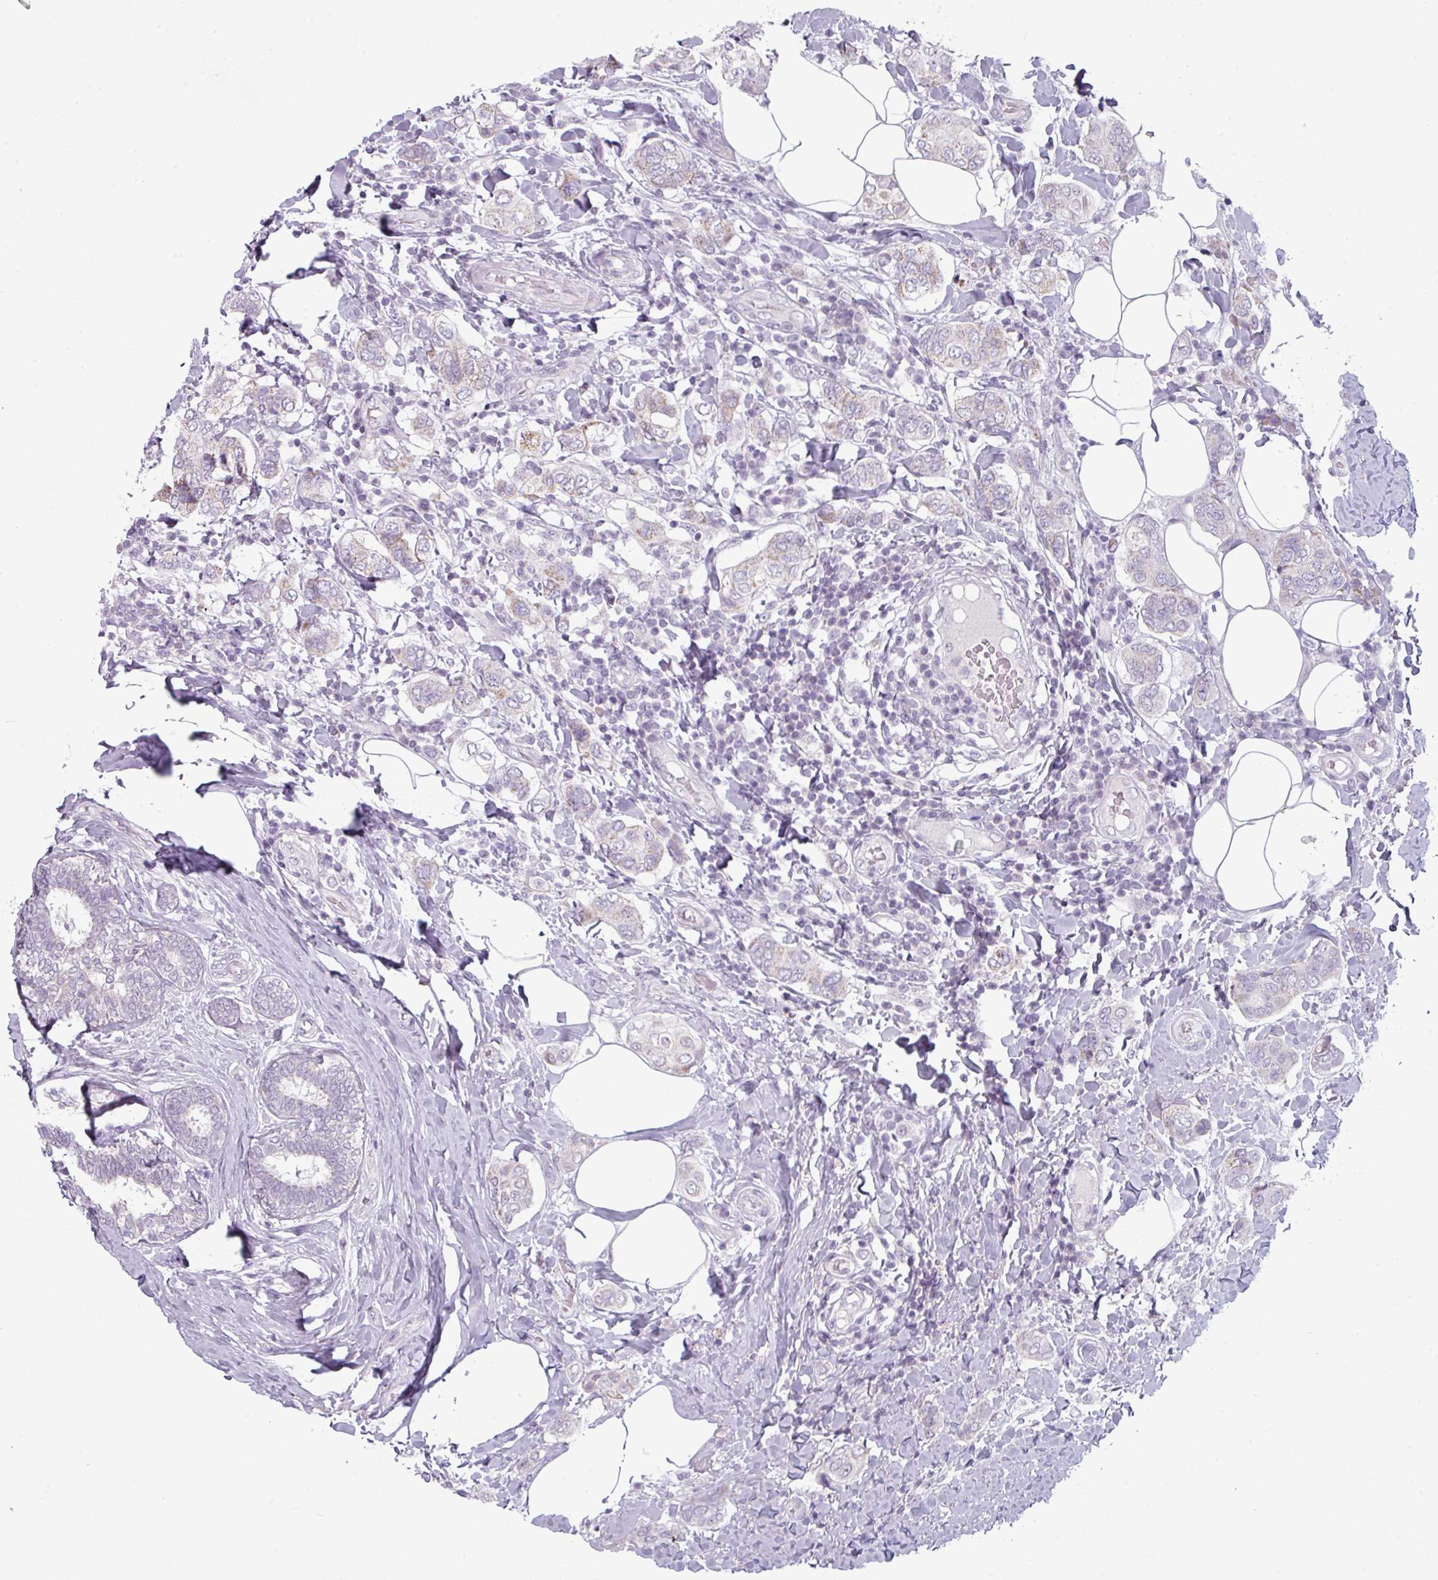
{"staining": {"intensity": "negative", "quantity": "none", "location": "none"}, "tissue": "breast cancer", "cell_type": "Tumor cells", "image_type": "cancer", "snomed": [{"axis": "morphology", "description": "Lobular carcinoma"}, {"axis": "topography", "description": "Breast"}], "caption": "DAB immunohistochemical staining of human breast cancer displays no significant positivity in tumor cells.", "gene": "ZNF615", "patient": {"sex": "female", "age": 51}}